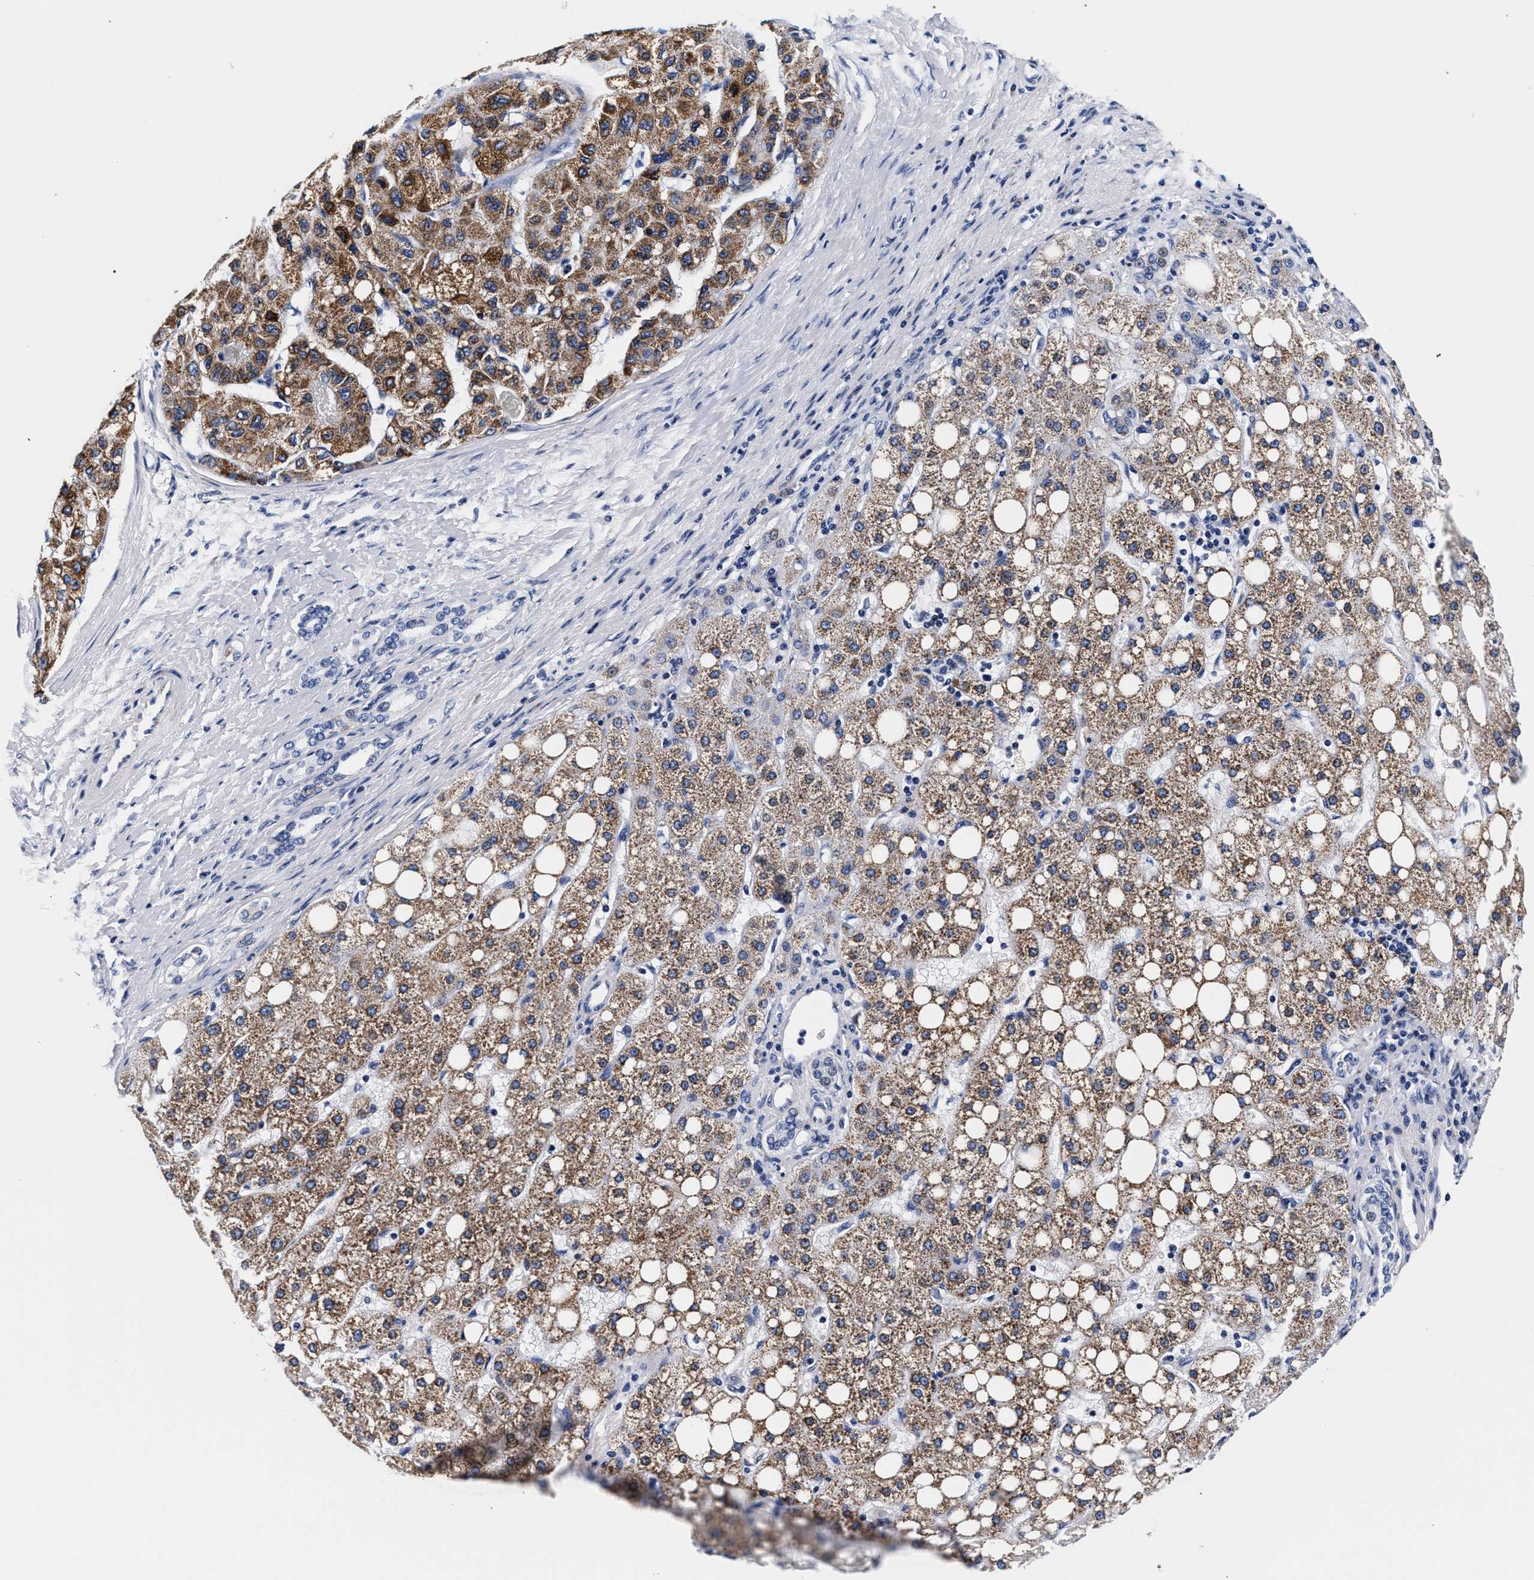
{"staining": {"intensity": "strong", "quantity": ">75%", "location": "cytoplasmic/membranous"}, "tissue": "liver cancer", "cell_type": "Tumor cells", "image_type": "cancer", "snomed": [{"axis": "morphology", "description": "Carcinoma, Hepatocellular, NOS"}, {"axis": "topography", "description": "Liver"}], "caption": "A photomicrograph of liver cancer (hepatocellular carcinoma) stained for a protein displays strong cytoplasmic/membranous brown staining in tumor cells.", "gene": "RAB3B", "patient": {"sex": "male", "age": 80}}